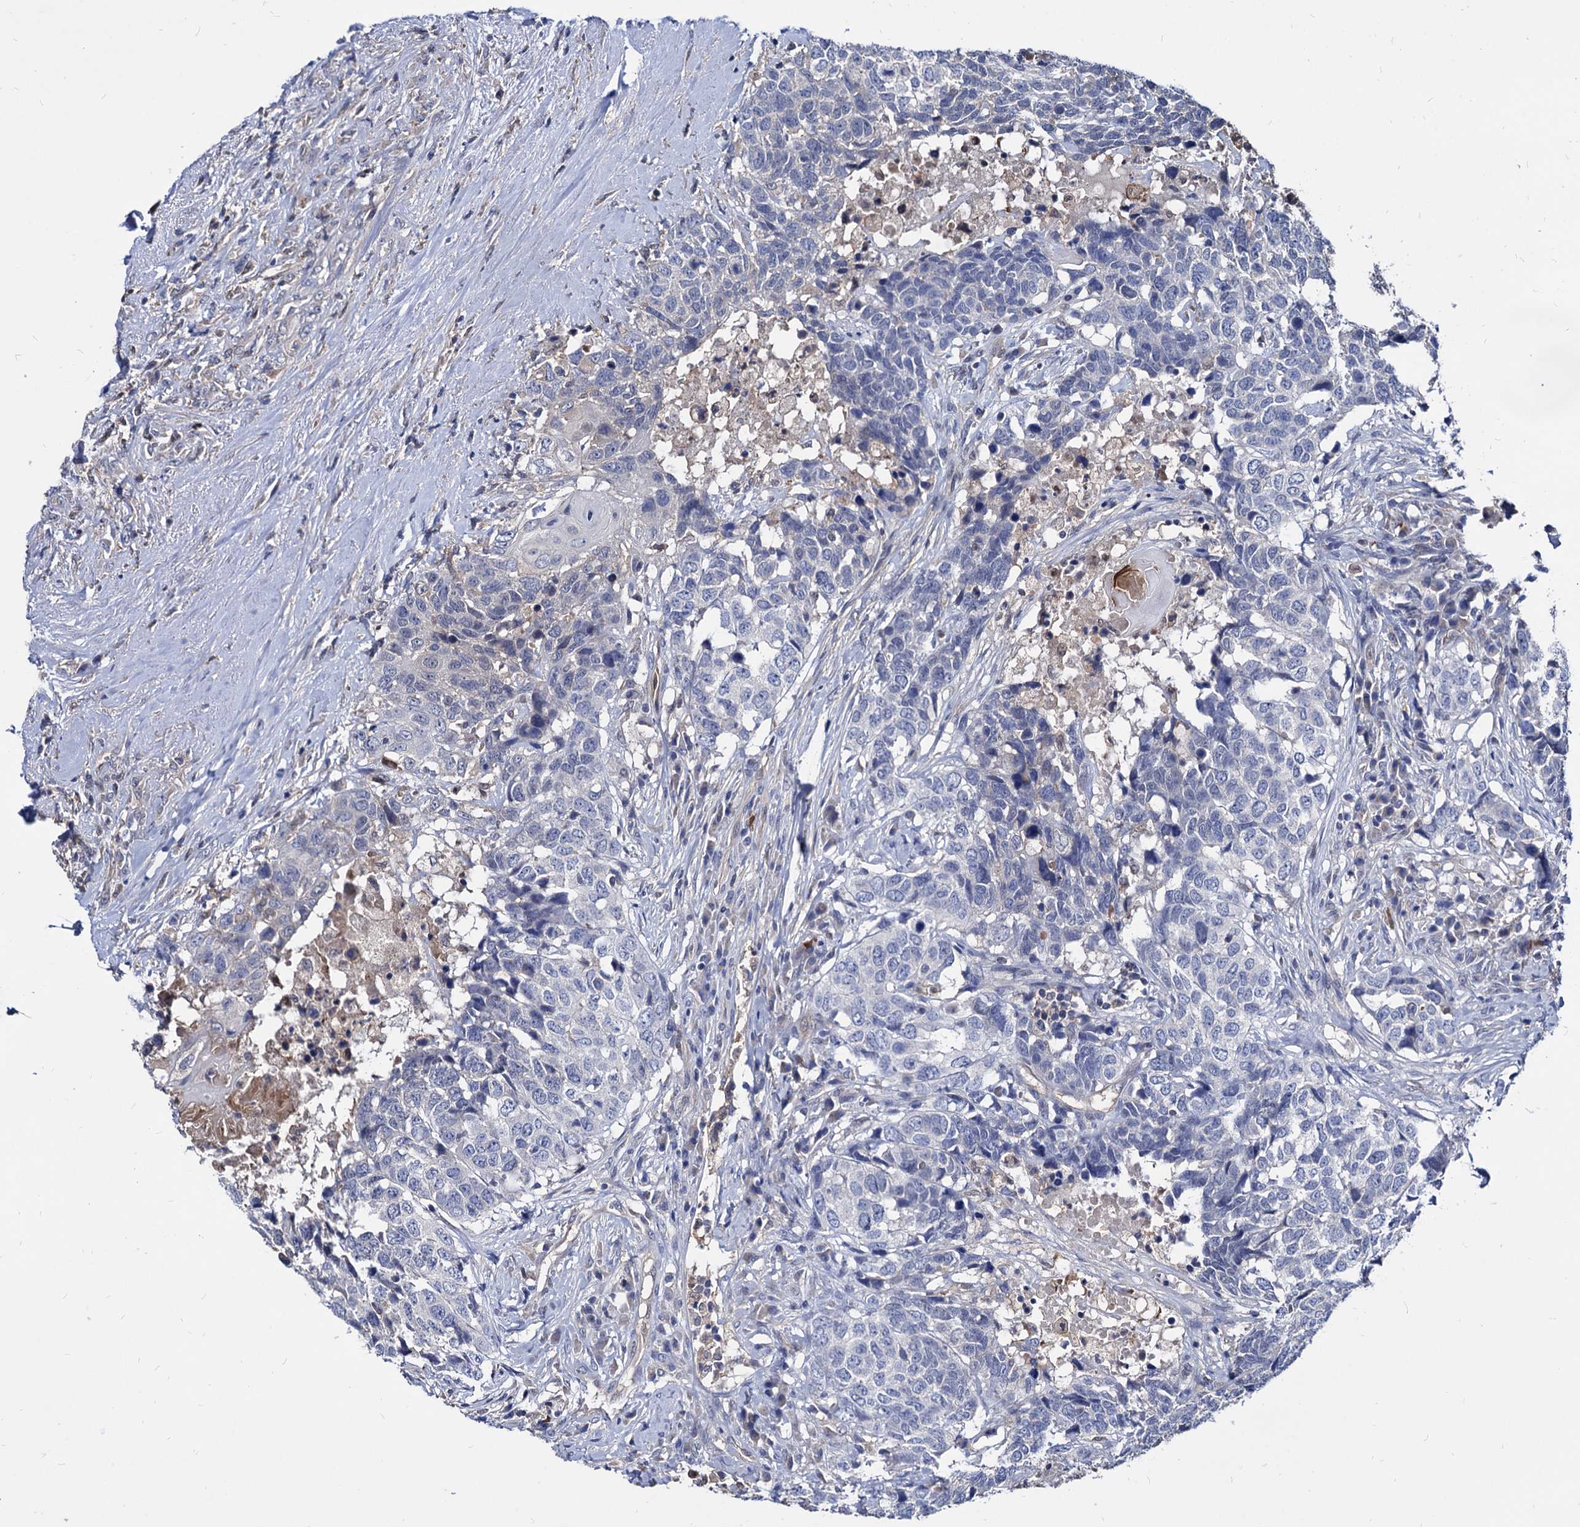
{"staining": {"intensity": "negative", "quantity": "none", "location": "none"}, "tissue": "head and neck cancer", "cell_type": "Tumor cells", "image_type": "cancer", "snomed": [{"axis": "morphology", "description": "Squamous cell carcinoma, NOS"}, {"axis": "topography", "description": "Head-Neck"}], "caption": "Micrograph shows no significant protein expression in tumor cells of squamous cell carcinoma (head and neck).", "gene": "CPPED1", "patient": {"sex": "male", "age": 66}}